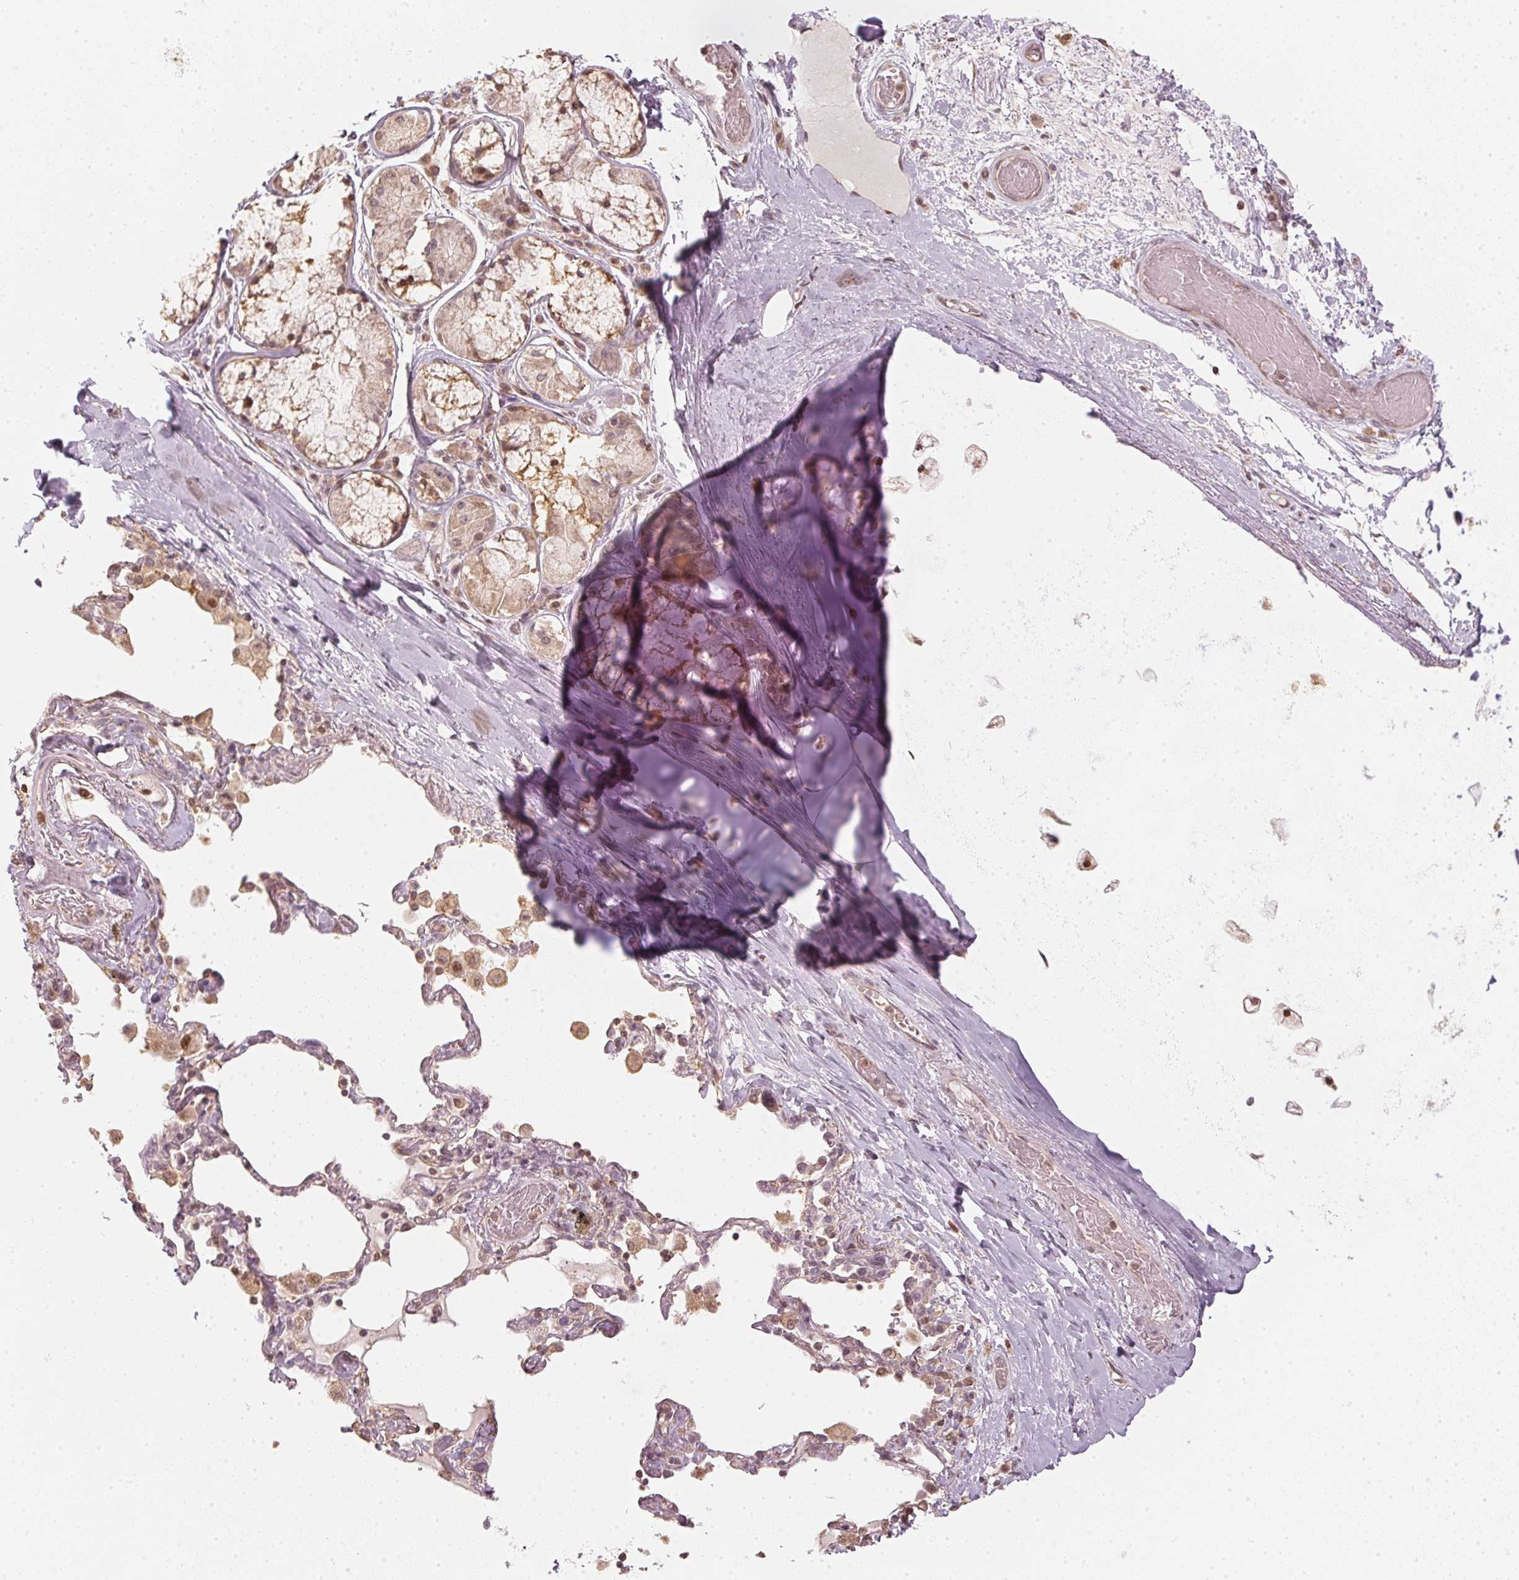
{"staining": {"intensity": "weak", "quantity": ">75%", "location": "cytoplasmic/membranous,nuclear"}, "tissue": "adipose tissue", "cell_type": "Adipocytes", "image_type": "normal", "snomed": [{"axis": "morphology", "description": "Normal tissue, NOS"}, {"axis": "topography", "description": "Cartilage tissue"}, {"axis": "topography", "description": "Bronchus"}], "caption": "IHC histopathology image of benign human adipose tissue stained for a protein (brown), which exhibits low levels of weak cytoplasmic/membranous,nuclear staining in about >75% of adipocytes.", "gene": "UBE2L3", "patient": {"sex": "male", "age": 64}}